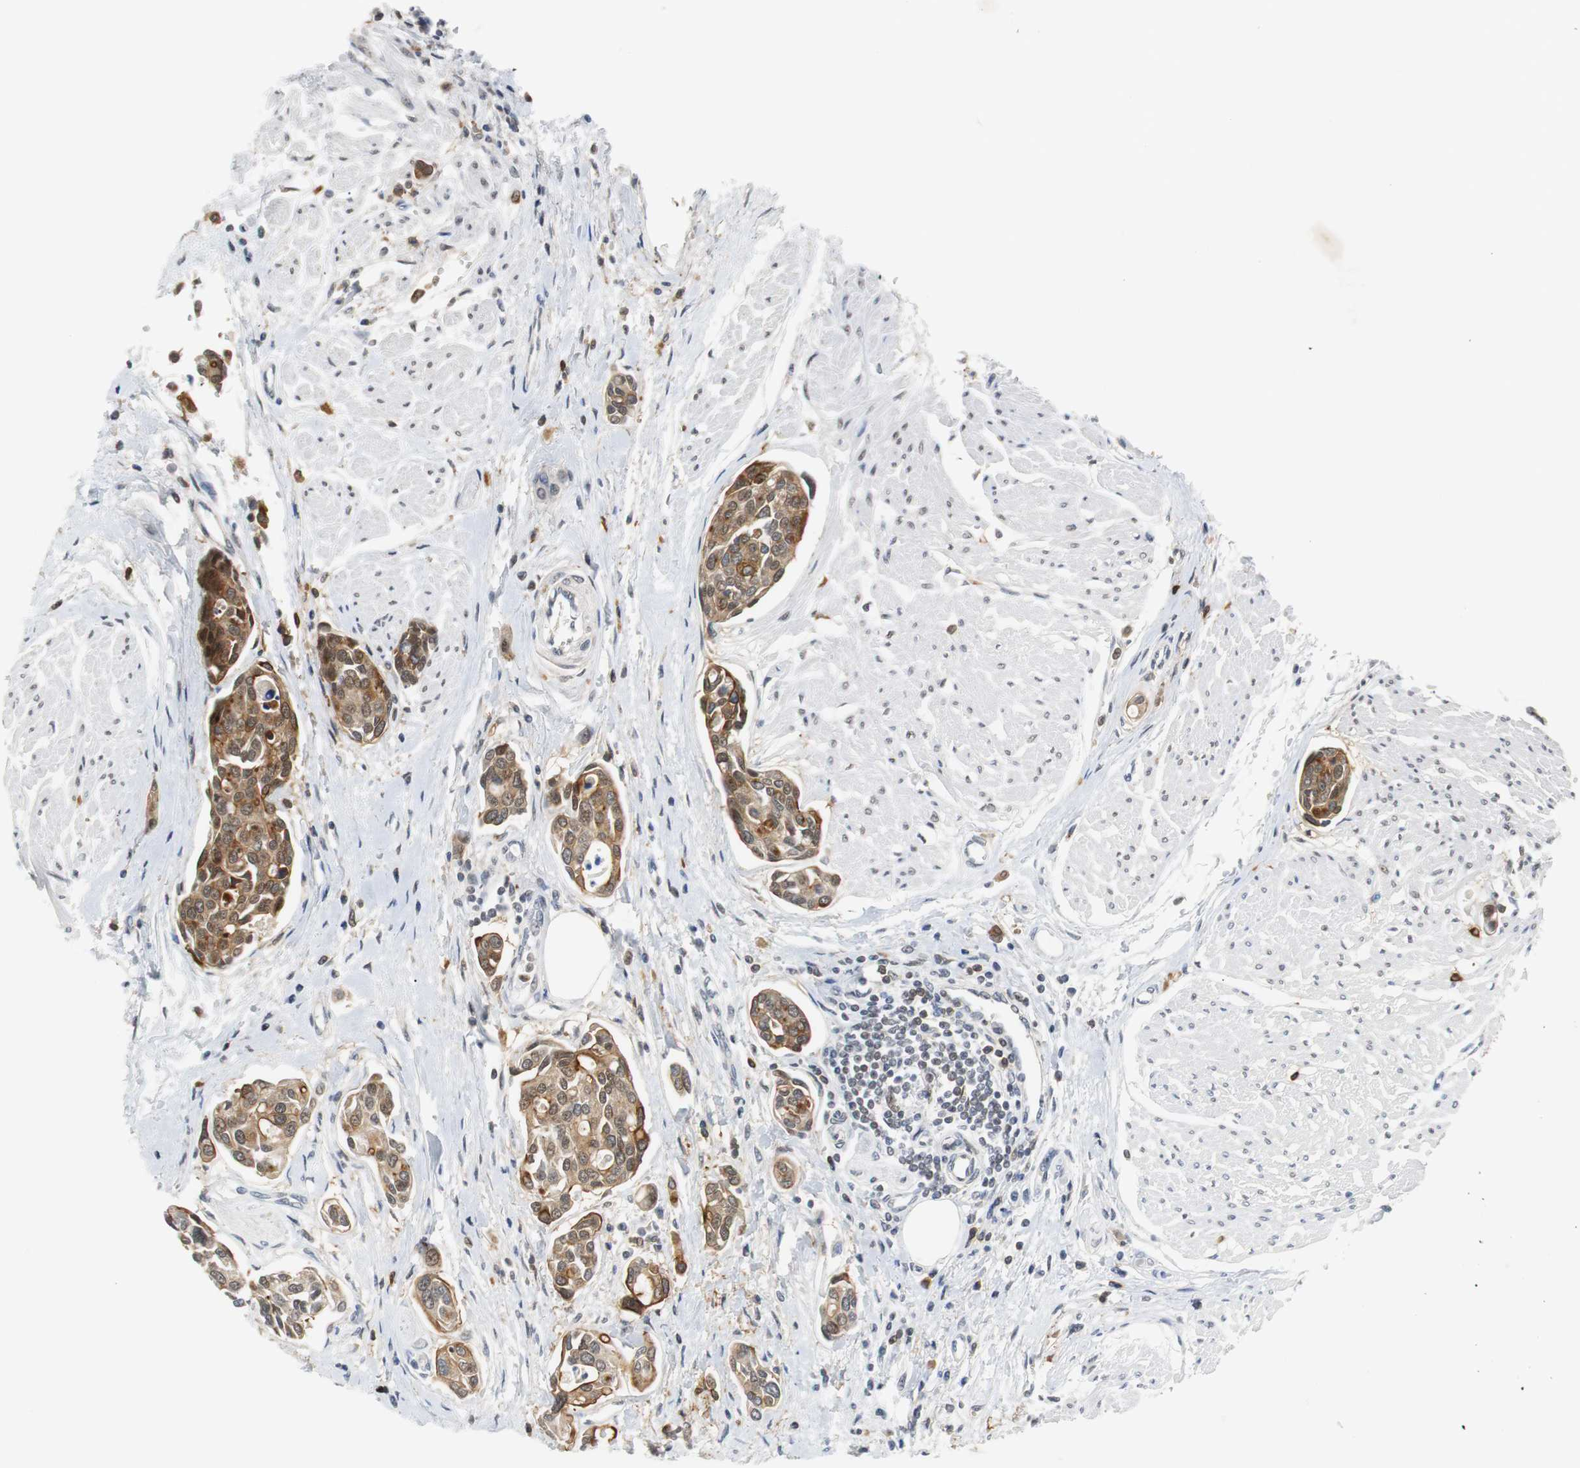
{"staining": {"intensity": "strong", "quantity": ">75%", "location": "cytoplasmic/membranous,nuclear"}, "tissue": "urothelial cancer", "cell_type": "Tumor cells", "image_type": "cancer", "snomed": [{"axis": "morphology", "description": "Urothelial carcinoma, High grade"}, {"axis": "topography", "description": "Urinary bladder"}], "caption": "IHC histopathology image of neoplastic tissue: urothelial cancer stained using immunohistochemistry (IHC) reveals high levels of strong protein expression localized specifically in the cytoplasmic/membranous and nuclear of tumor cells, appearing as a cytoplasmic/membranous and nuclear brown color.", "gene": "SIRT1", "patient": {"sex": "male", "age": 78}}